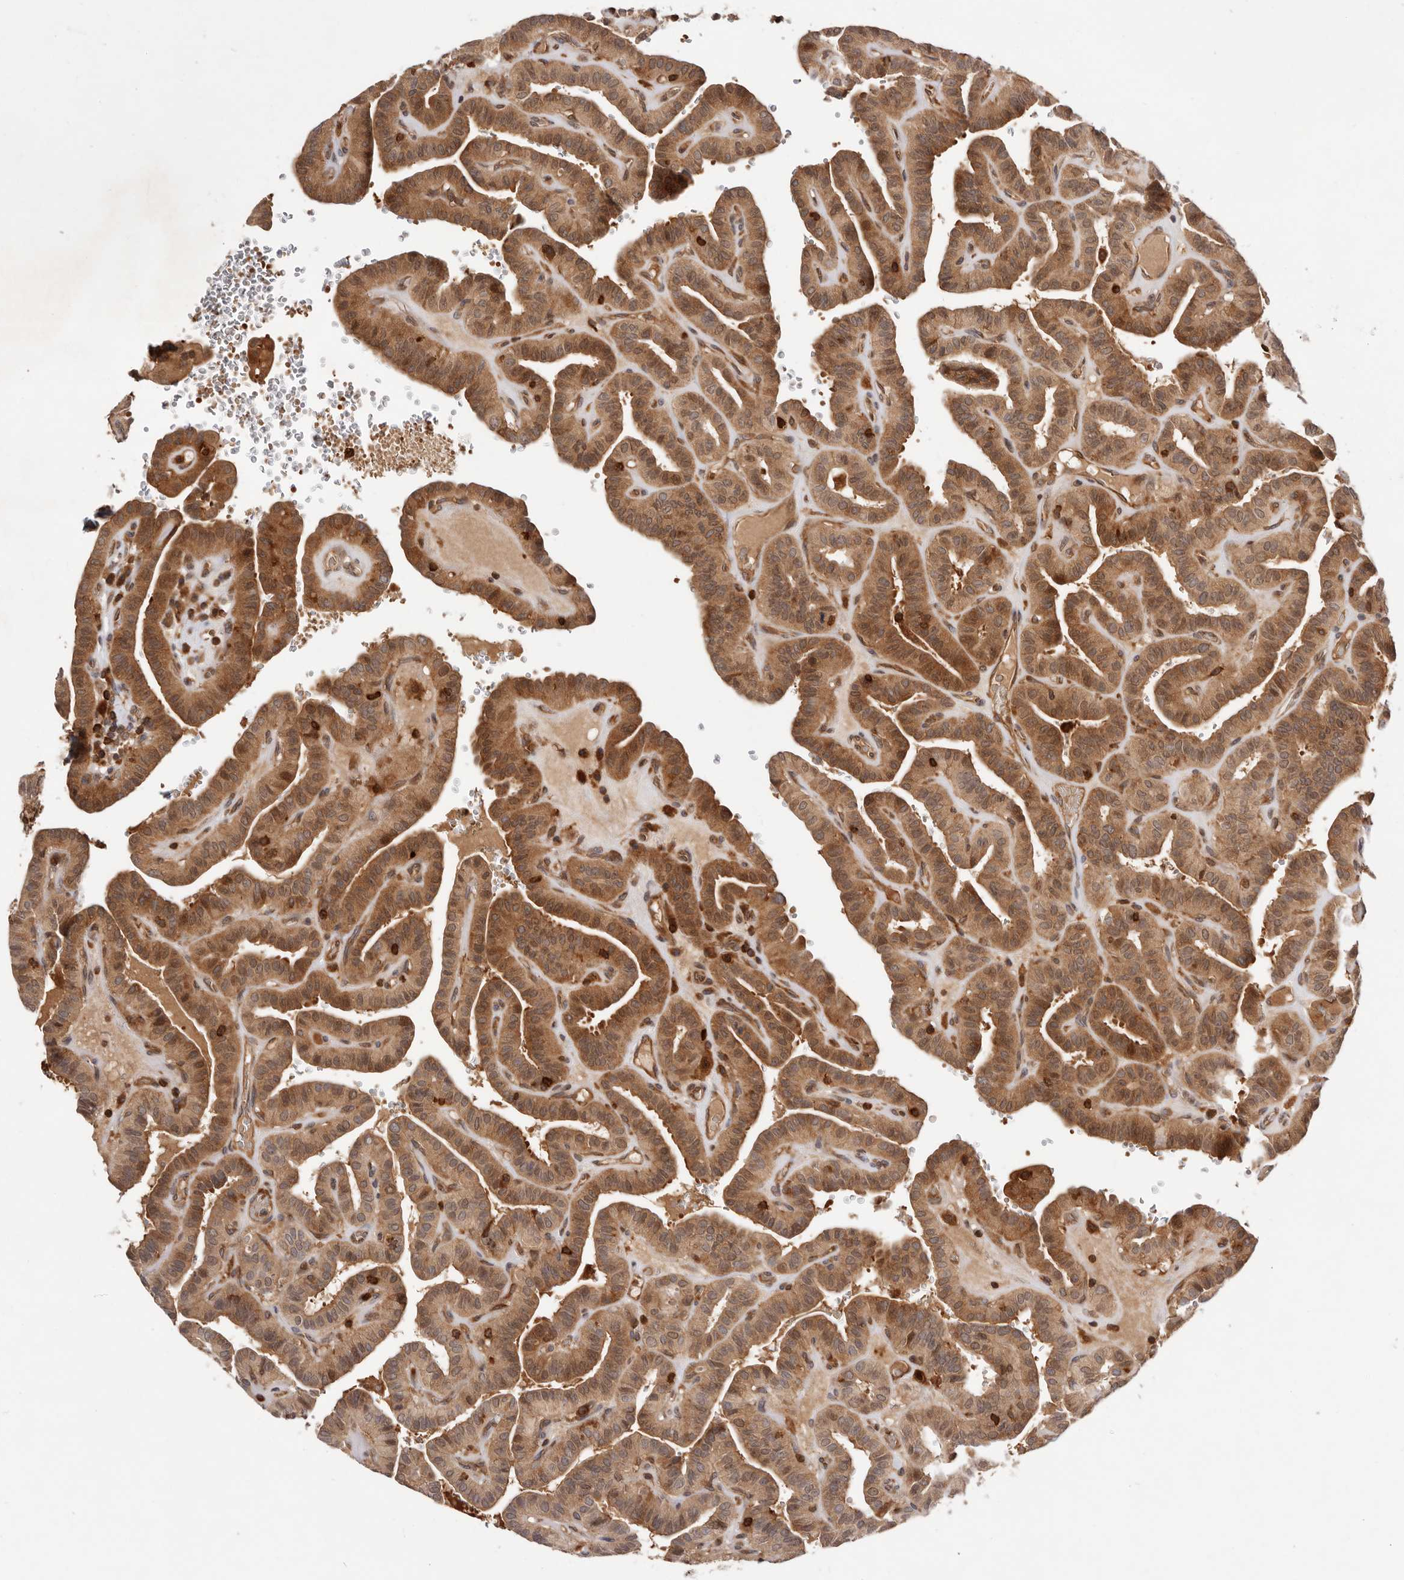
{"staining": {"intensity": "moderate", "quantity": ">75%", "location": "cytoplasmic/membranous"}, "tissue": "thyroid cancer", "cell_type": "Tumor cells", "image_type": "cancer", "snomed": [{"axis": "morphology", "description": "Papillary adenocarcinoma, NOS"}, {"axis": "topography", "description": "Thyroid gland"}], "caption": "Tumor cells show medium levels of moderate cytoplasmic/membranous positivity in approximately >75% of cells in human papillary adenocarcinoma (thyroid). The protein is stained brown, and the nuclei are stained in blue (DAB IHC with brightfield microscopy, high magnification).", "gene": "RNF213", "patient": {"sex": "male", "age": 77}}